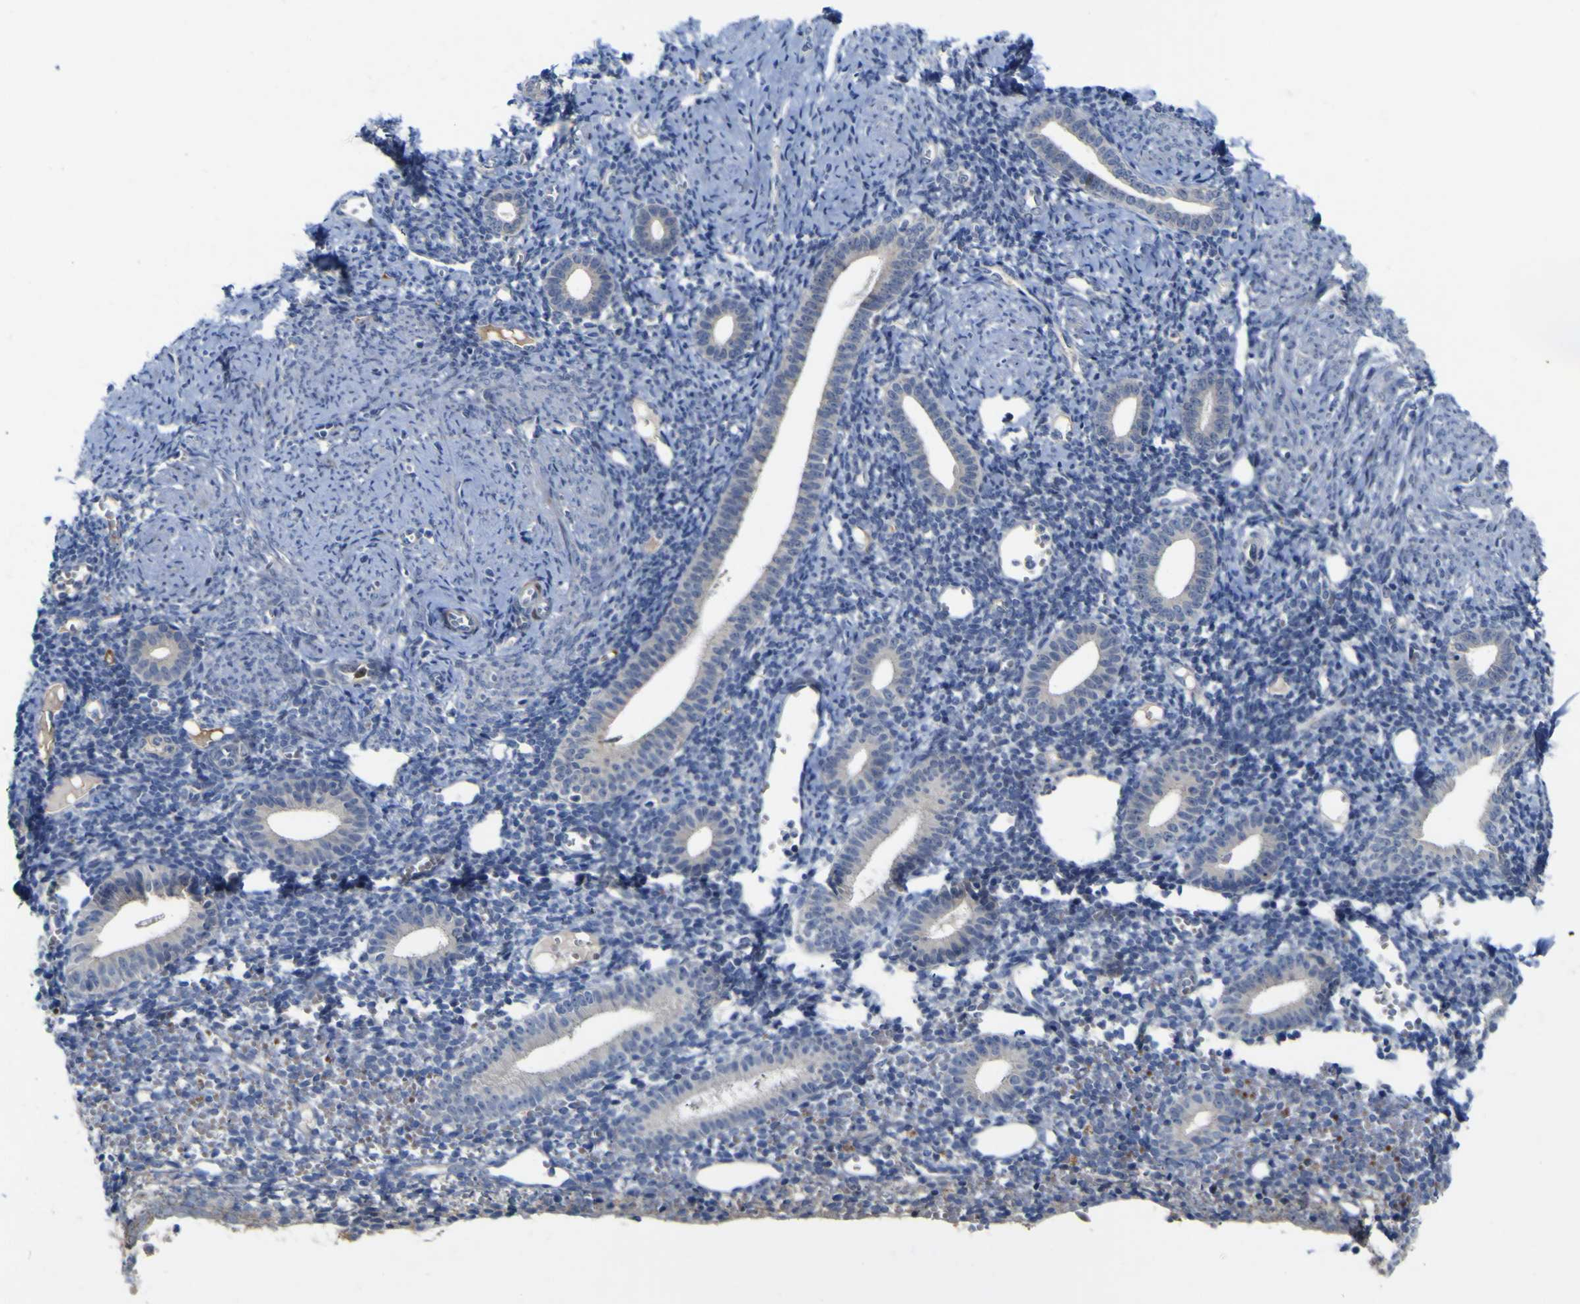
{"staining": {"intensity": "negative", "quantity": "none", "location": "none"}, "tissue": "endometrium", "cell_type": "Cells in endometrial stroma", "image_type": "normal", "snomed": [{"axis": "morphology", "description": "Normal tissue, NOS"}, {"axis": "topography", "description": "Endometrium"}], "caption": "Immunohistochemistry of benign endometrium reveals no staining in cells in endometrial stroma. (Brightfield microscopy of DAB immunohistochemistry (IHC) at high magnification).", "gene": "NAV1", "patient": {"sex": "female", "age": 50}}